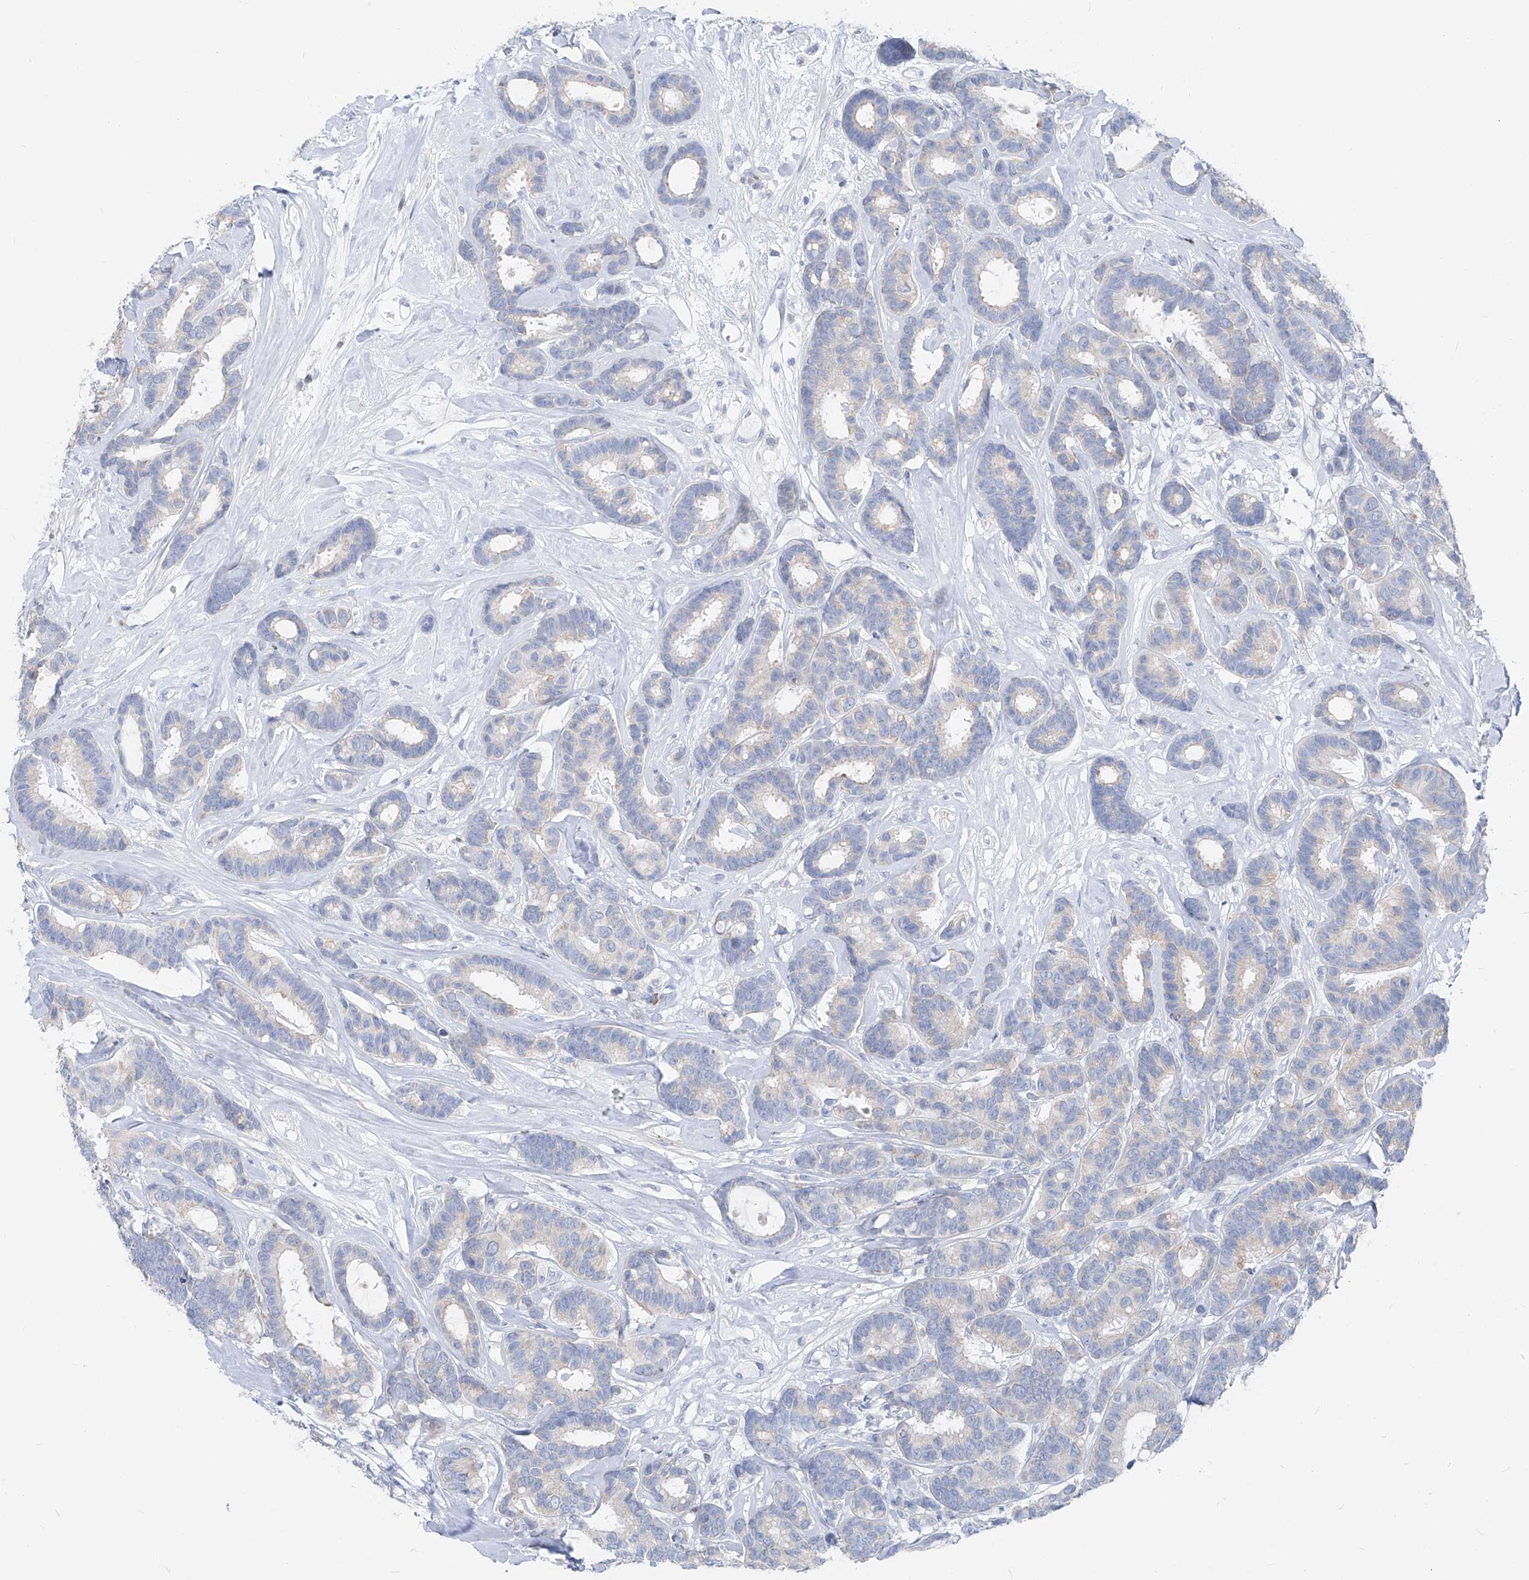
{"staining": {"intensity": "negative", "quantity": "none", "location": "none"}, "tissue": "breast cancer", "cell_type": "Tumor cells", "image_type": "cancer", "snomed": [{"axis": "morphology", "description": "Duct carcinoma"}, {"axis": "topography", "description": "Breast"}], "caption": "Breast cancer (invasive ductal carcinoma) stained for a protein using IHC exhibits no positivity tumor cells.", "gene": "FRS3", "patient": {"sex": "female", "age": 87}}